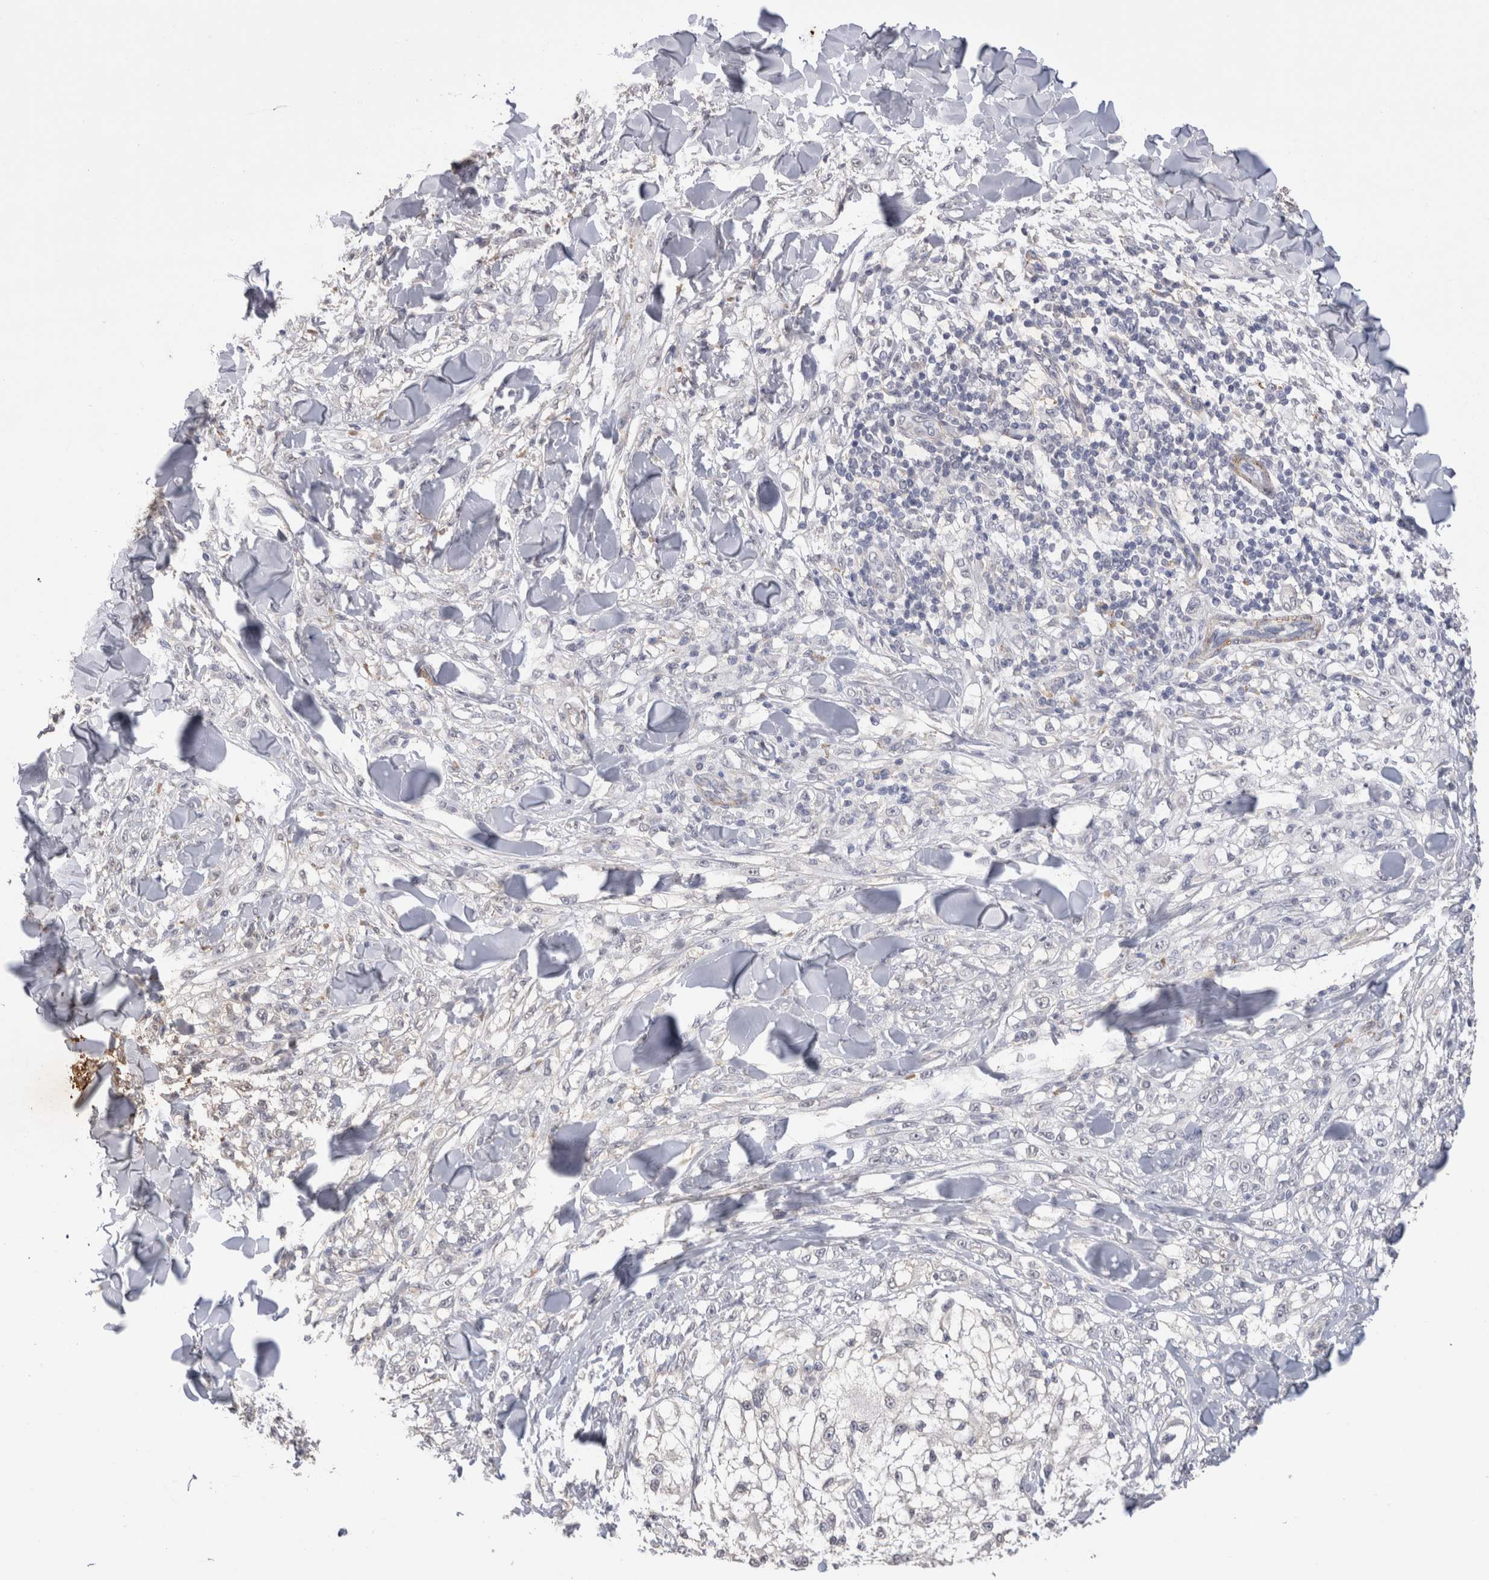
{"staining": {"intensity": "negative", "quantity": "none", "location": "none"}, "tissue": "melanoma", "cell_type": "Tumor cells", "image_type": "cancer", "snomed": [{"axis": "morphology", "description": "Malignant melanoma, NOS"}, {"axis": "topography", "description": "Skin of head"}], "caption": "The immunohistochemistry (IHC) micrograph has no significant positivity in tumor cells of melanoma tissue.", "gene": "CDH6", "patient": {"sex": "male", "age": 83}}